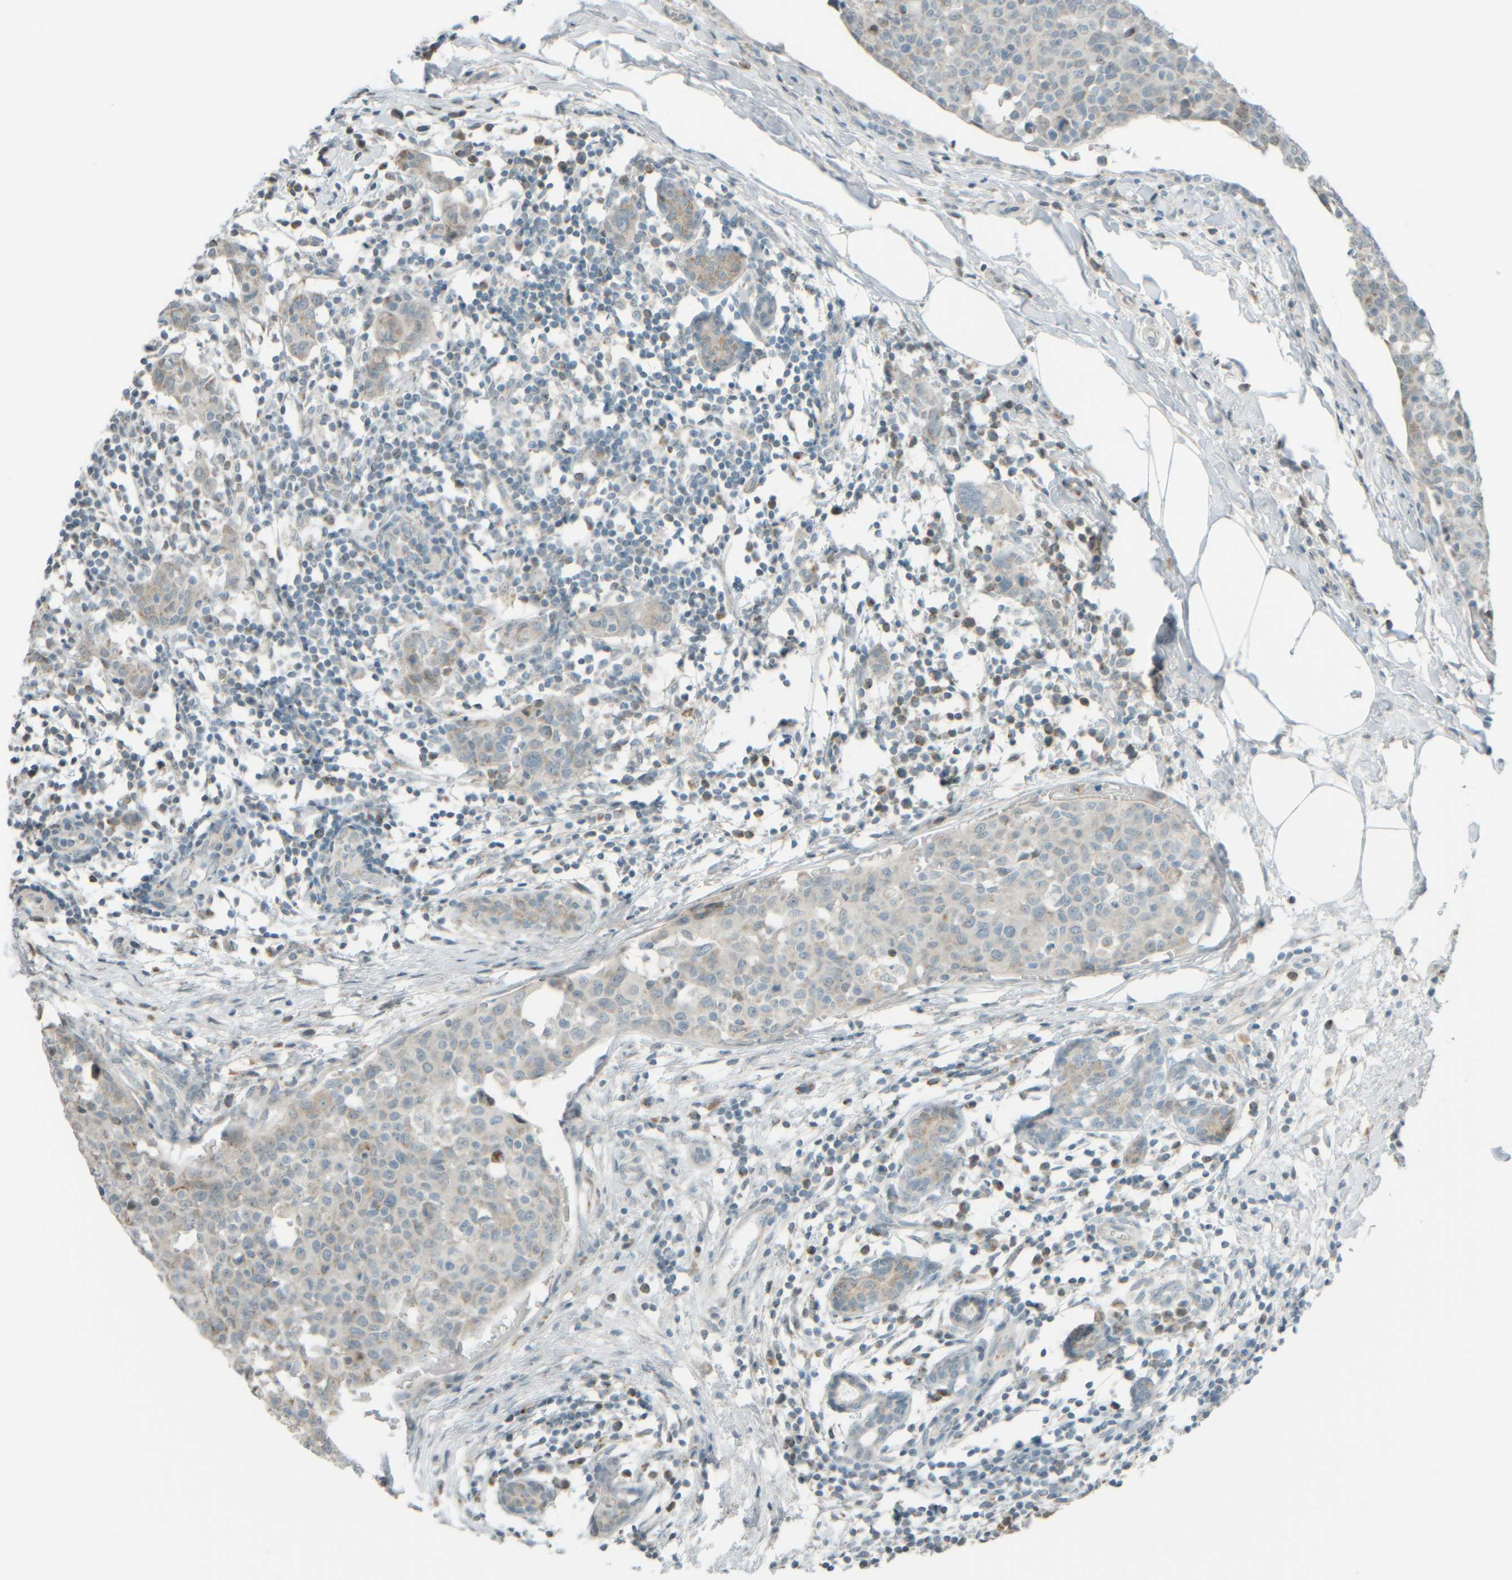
{"staining": {"intensity": "weak", "quantity": "<25%", "location": "cytoplasmic/membranous"}, "tissue": "breast cancer", "cell_type": "Tumor cells", "image_type": "cancer", "snomed": [{"axis": "morphology", "description": "Normal tissue, NOS"}, {"axis": "morphology", "description": "Duct carcinoma"}, {"axis": "topography", "description": "Breast"}], "caption": "This is an IHC micrograph of human breast intraductal carcinoma. There is no staining in tumor cells.", "gene": "PTGES3L-AARSD1", "patient": {"sex": "female", "age": 37}}